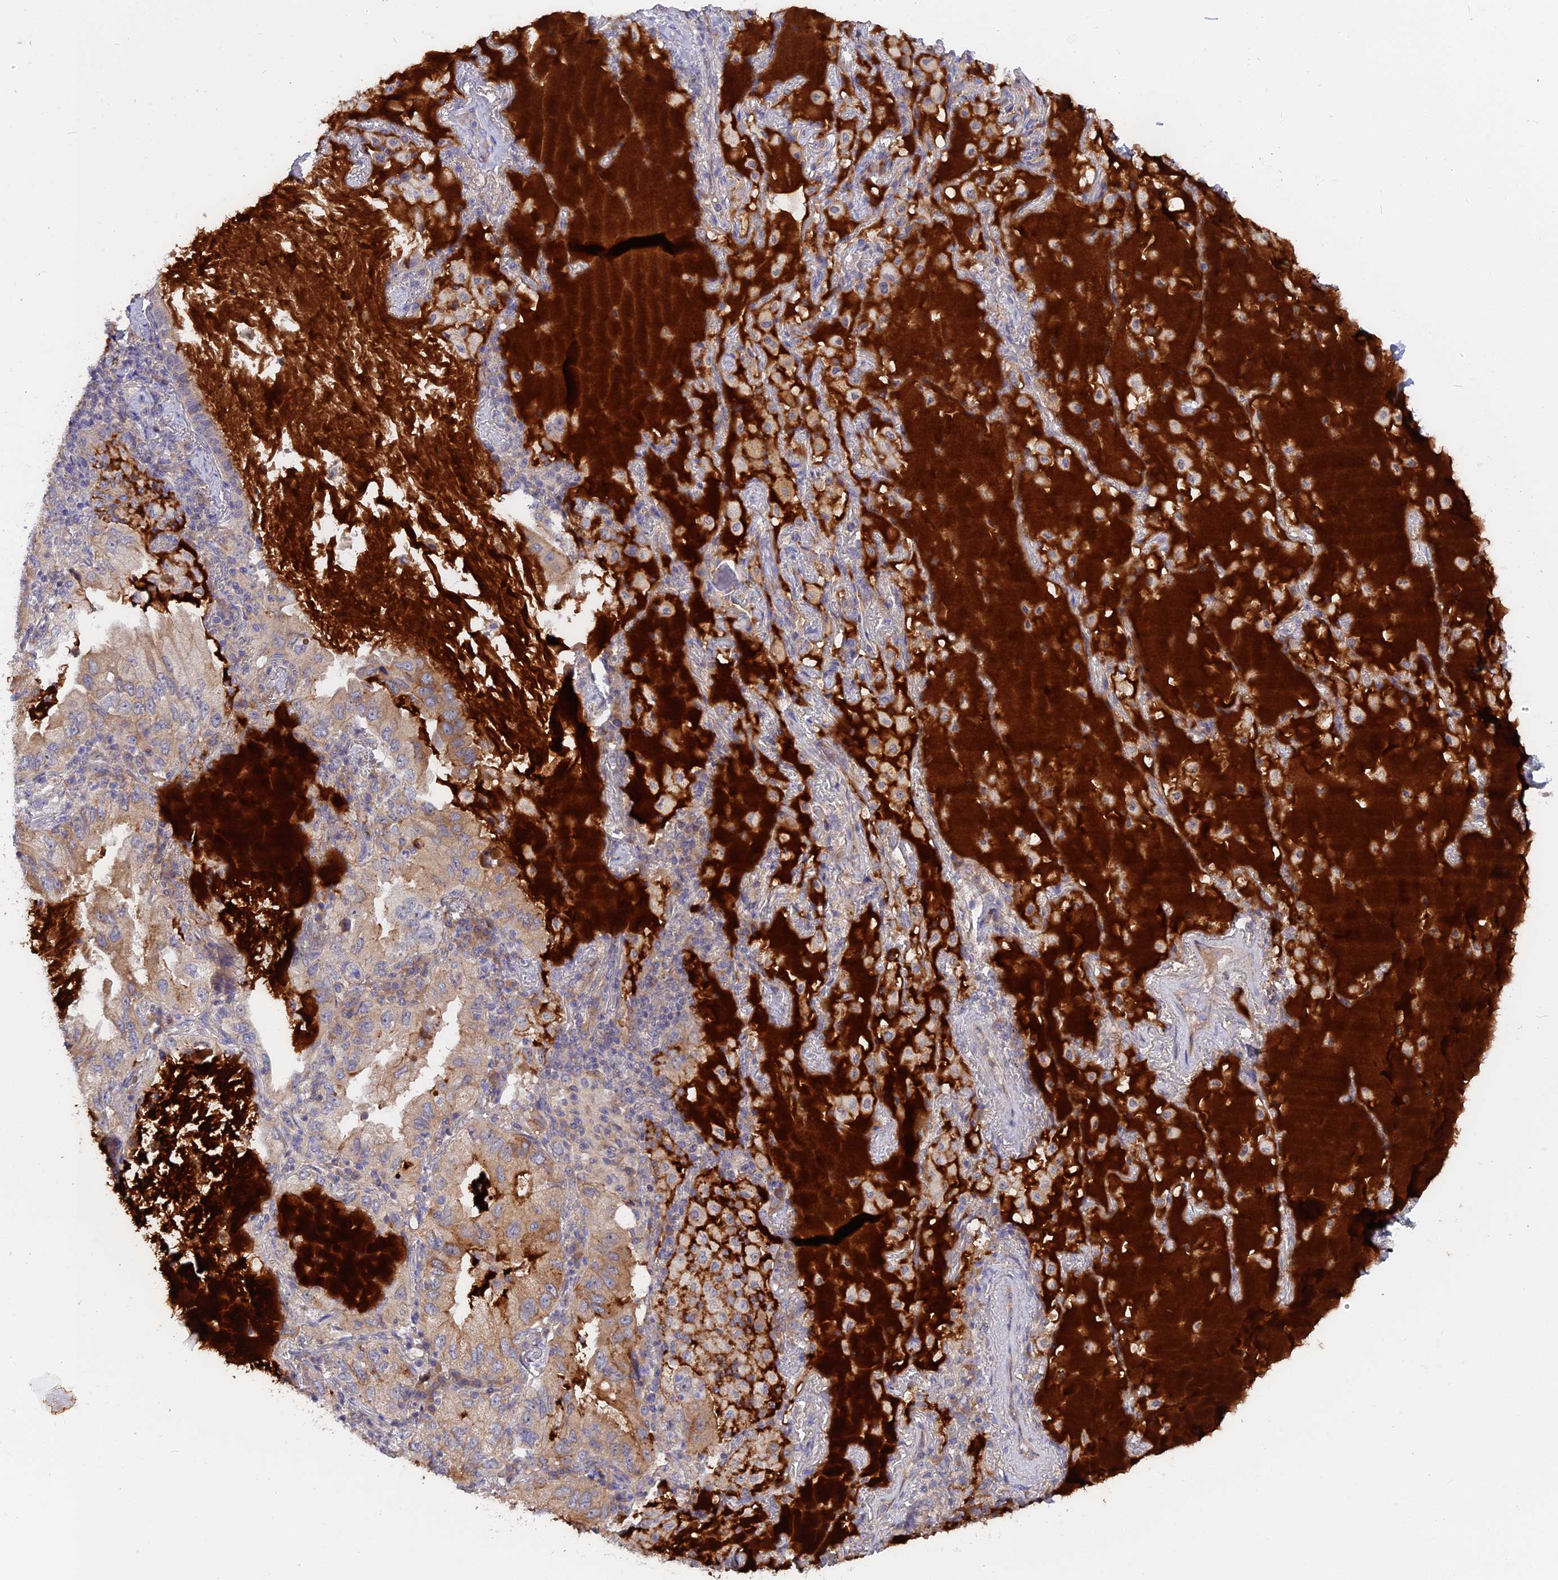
{"staining": {"intensity": "negative", "quantity": "none", "location": "none"}, "tissue": "lung cancer", "cell_type": "Tumor cells", "image_type": "cancer", "snomed": [{"axis": "morphology", "description": "Adenocarcinoma, NOS"}, {"axis": "topography", "description": "Lung"}], "caption": "Tumor cells are negative for protein expression in human lung adenocarcinoma.", "gene": "TENT4B", "patient": {"sex": "female", "age": 69}}